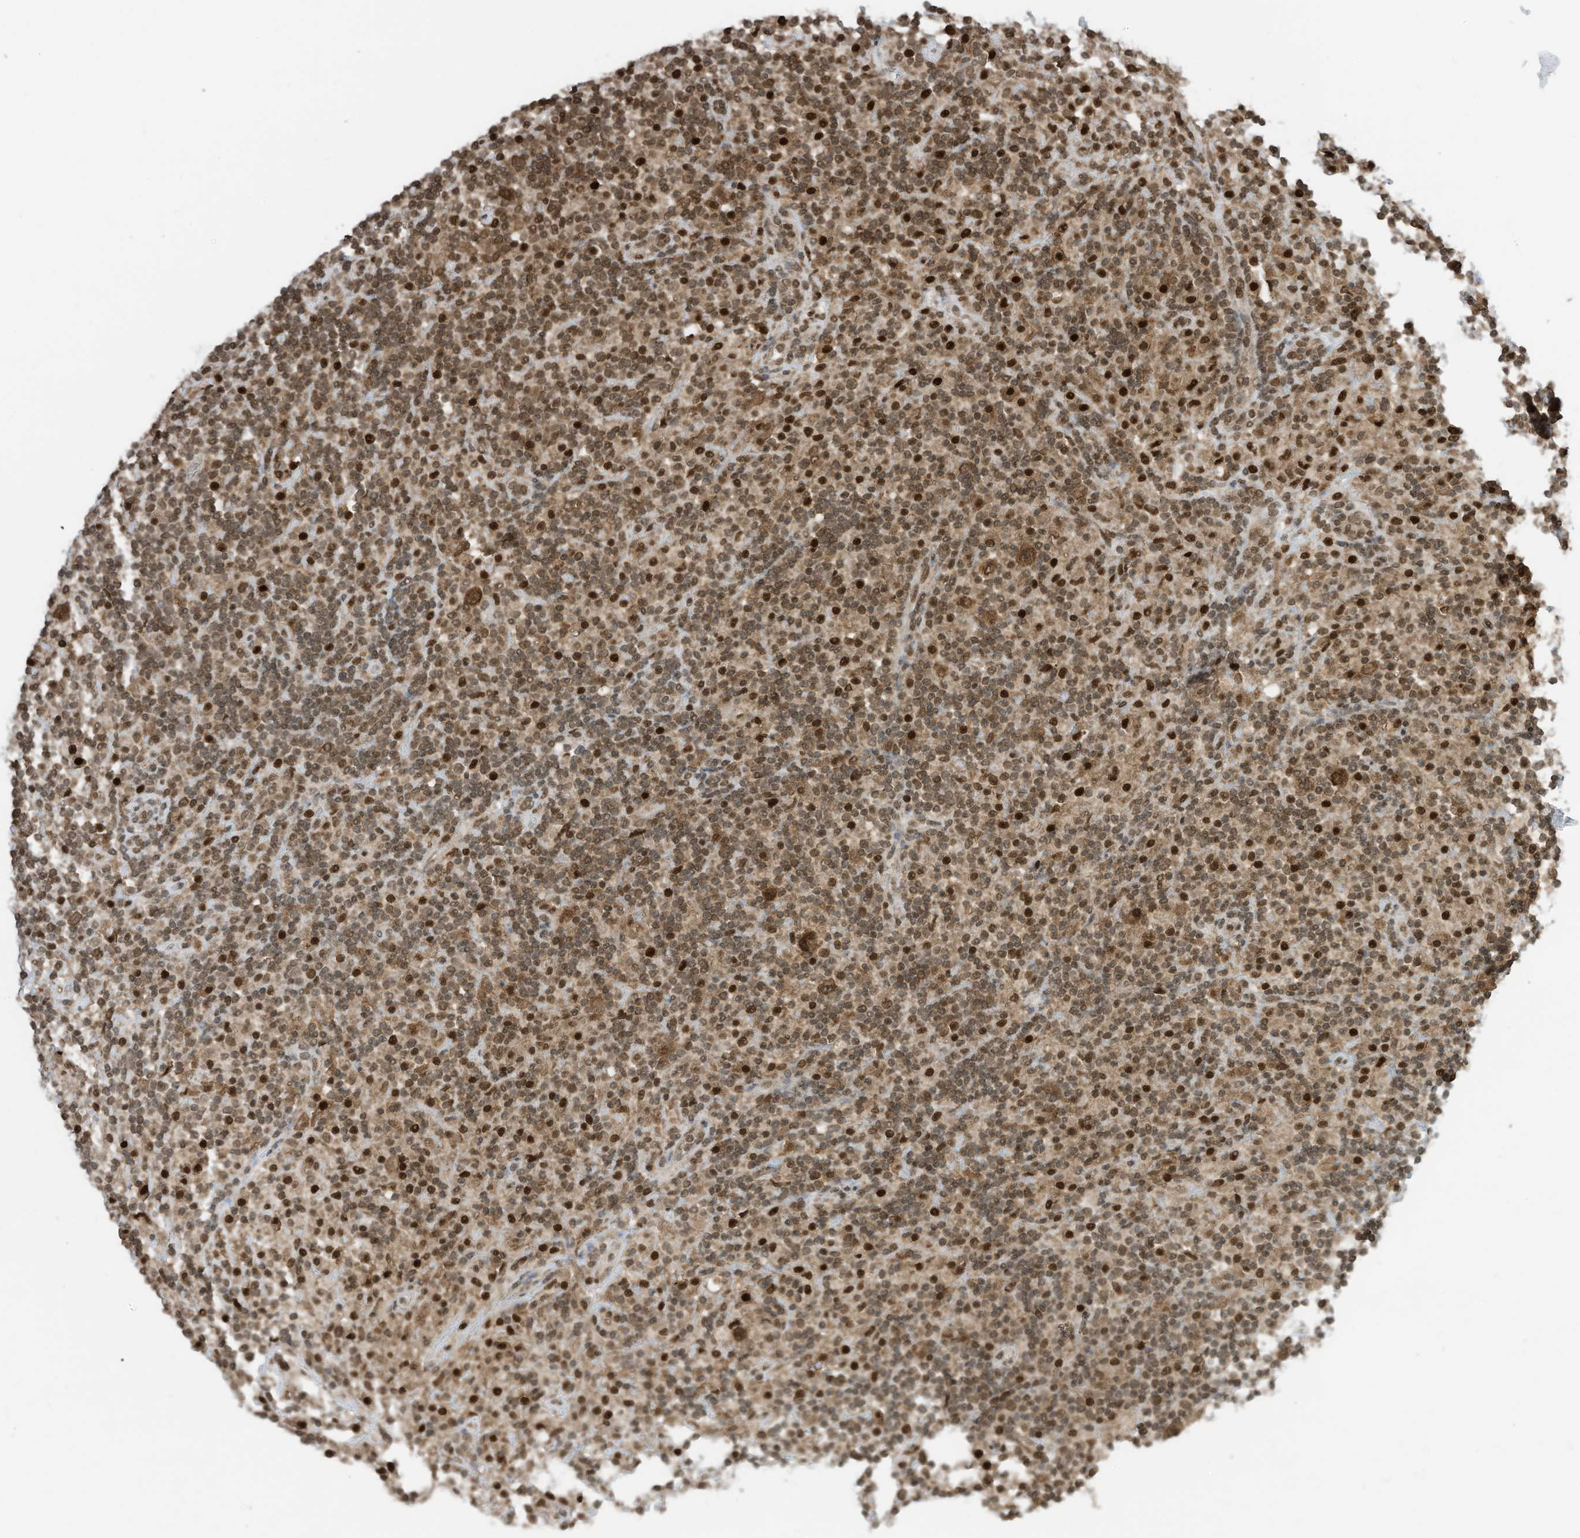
{"staining": {"intensity": "moderate", "quantity": ">75%", "location": "cytoplasmic/membranous,nuclear"}, "tissue": "lymphoma", "cell_type": "Tumor cells", "image_type": "cancer", "snomed": [{"axis": "morphology", "description": "Hodgkin's disease, NOS"}, {"axis": "topography", "description": "Lymph node"}], "caption": "This photomicrograph demonstrates IHC staining of human lymphoma, with medium moderate cytoplasmic/membranous and nuclear expression in approximately >75% of tumor cells.", "gene": "KPNB1", "patient": {"sex": "male", "age": 70}}